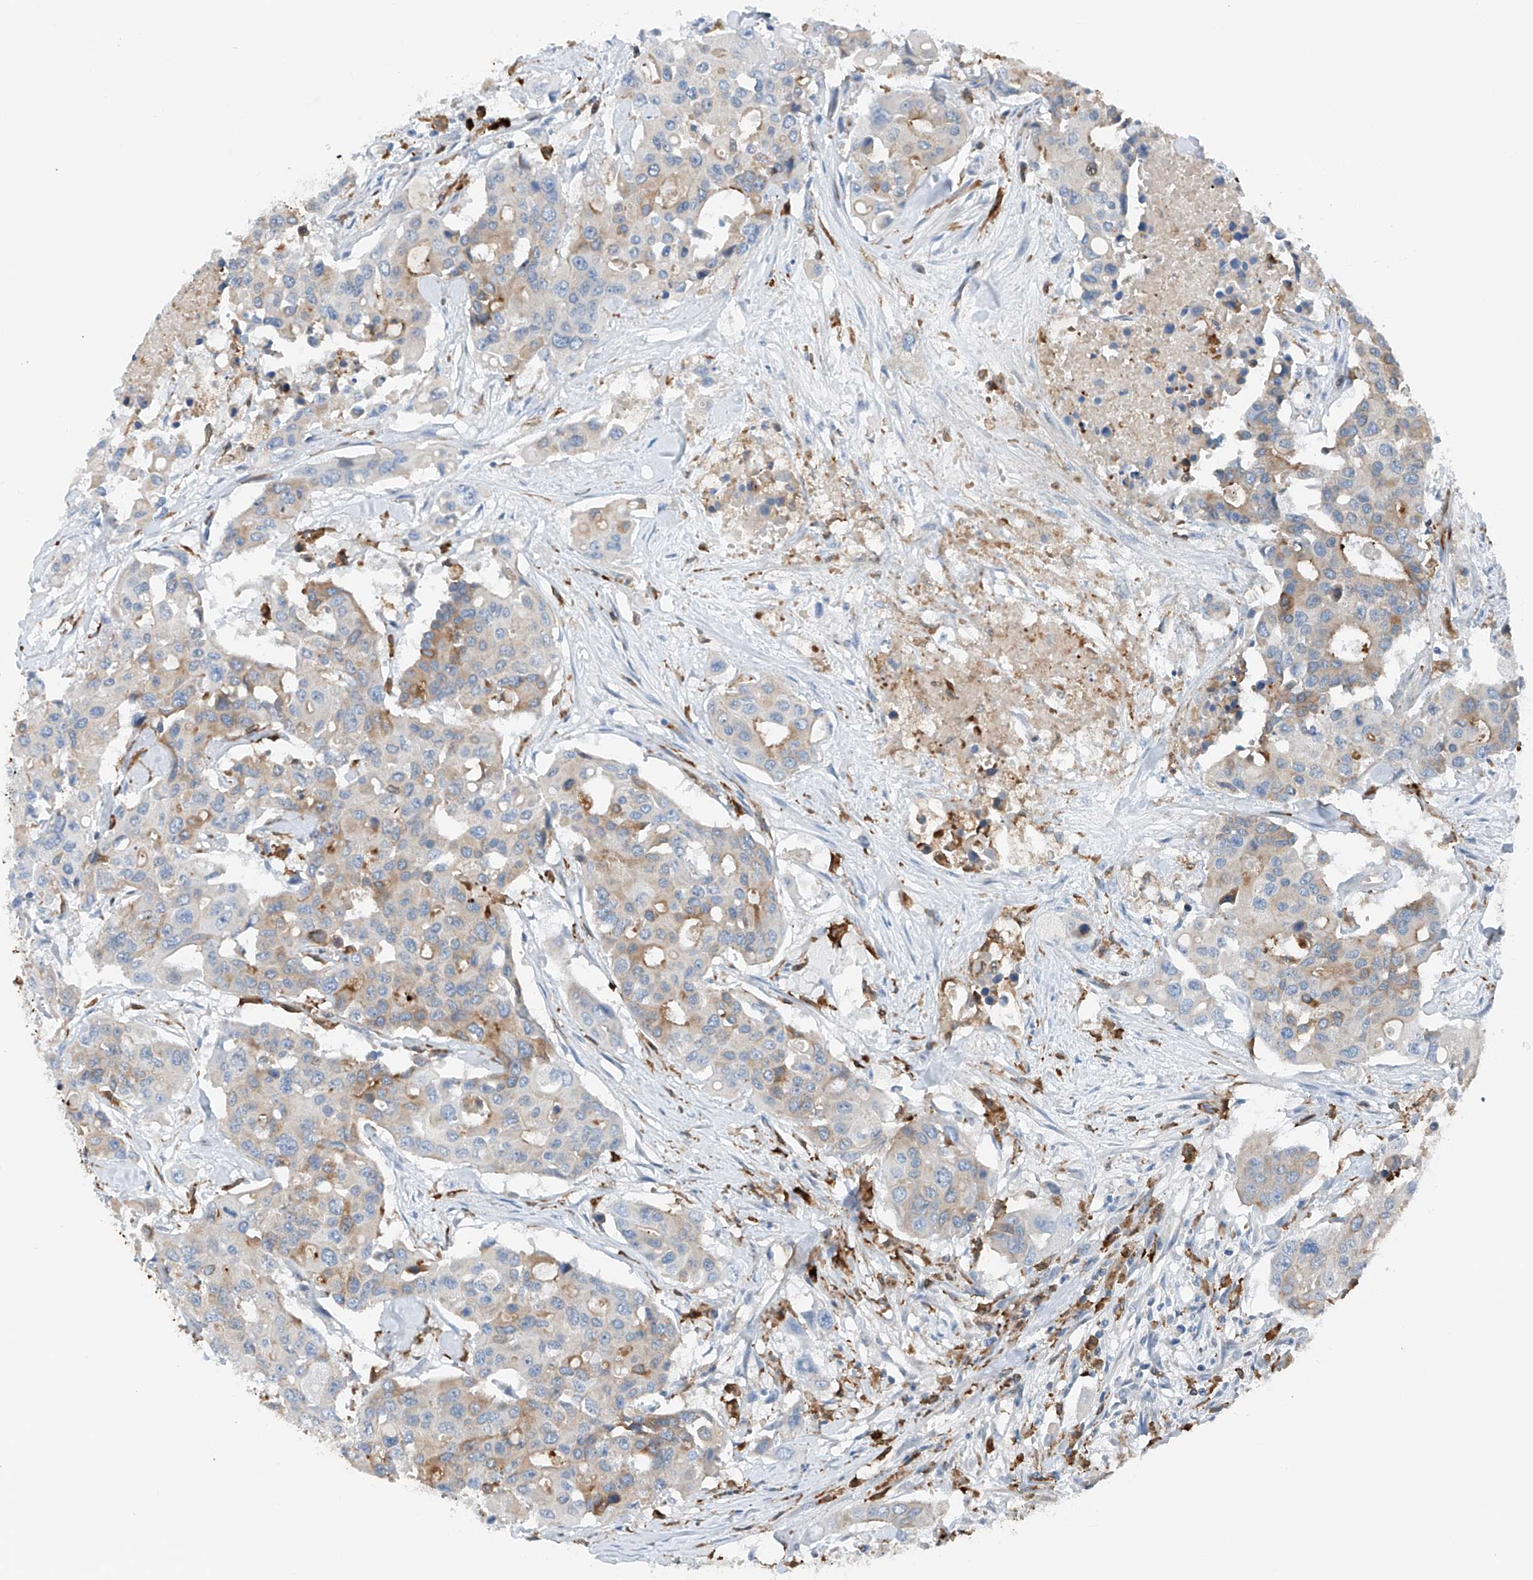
{"staining": {"intensity": "moderate", "quantity": "<25%", "location": "cytoplasmic/membranous"}, "tissue": "colorectal cancer", "cell_type": "Tumor cells", "image_type": "cancer", "snomed": [{"axis": "morphology", "description": "Adenocarcinoma, NOS"}, {"axis": "topography", "description": "Colon"}], "caption": "Immunohistochemistry staining of adenocarcinoma (colorectal), which reveals low levels of moderate cytoplasmic/membranous staining in approximately <25% of tumor cells indicating moderate cytoplasmic/membranous protein staining. The staining was performed using DAB (brown) for protein detection and nuclei were counterstained in hematoxylin (blue).", "gene": "TBXAS1", "patient": {"sex": "male", "age": 77}}